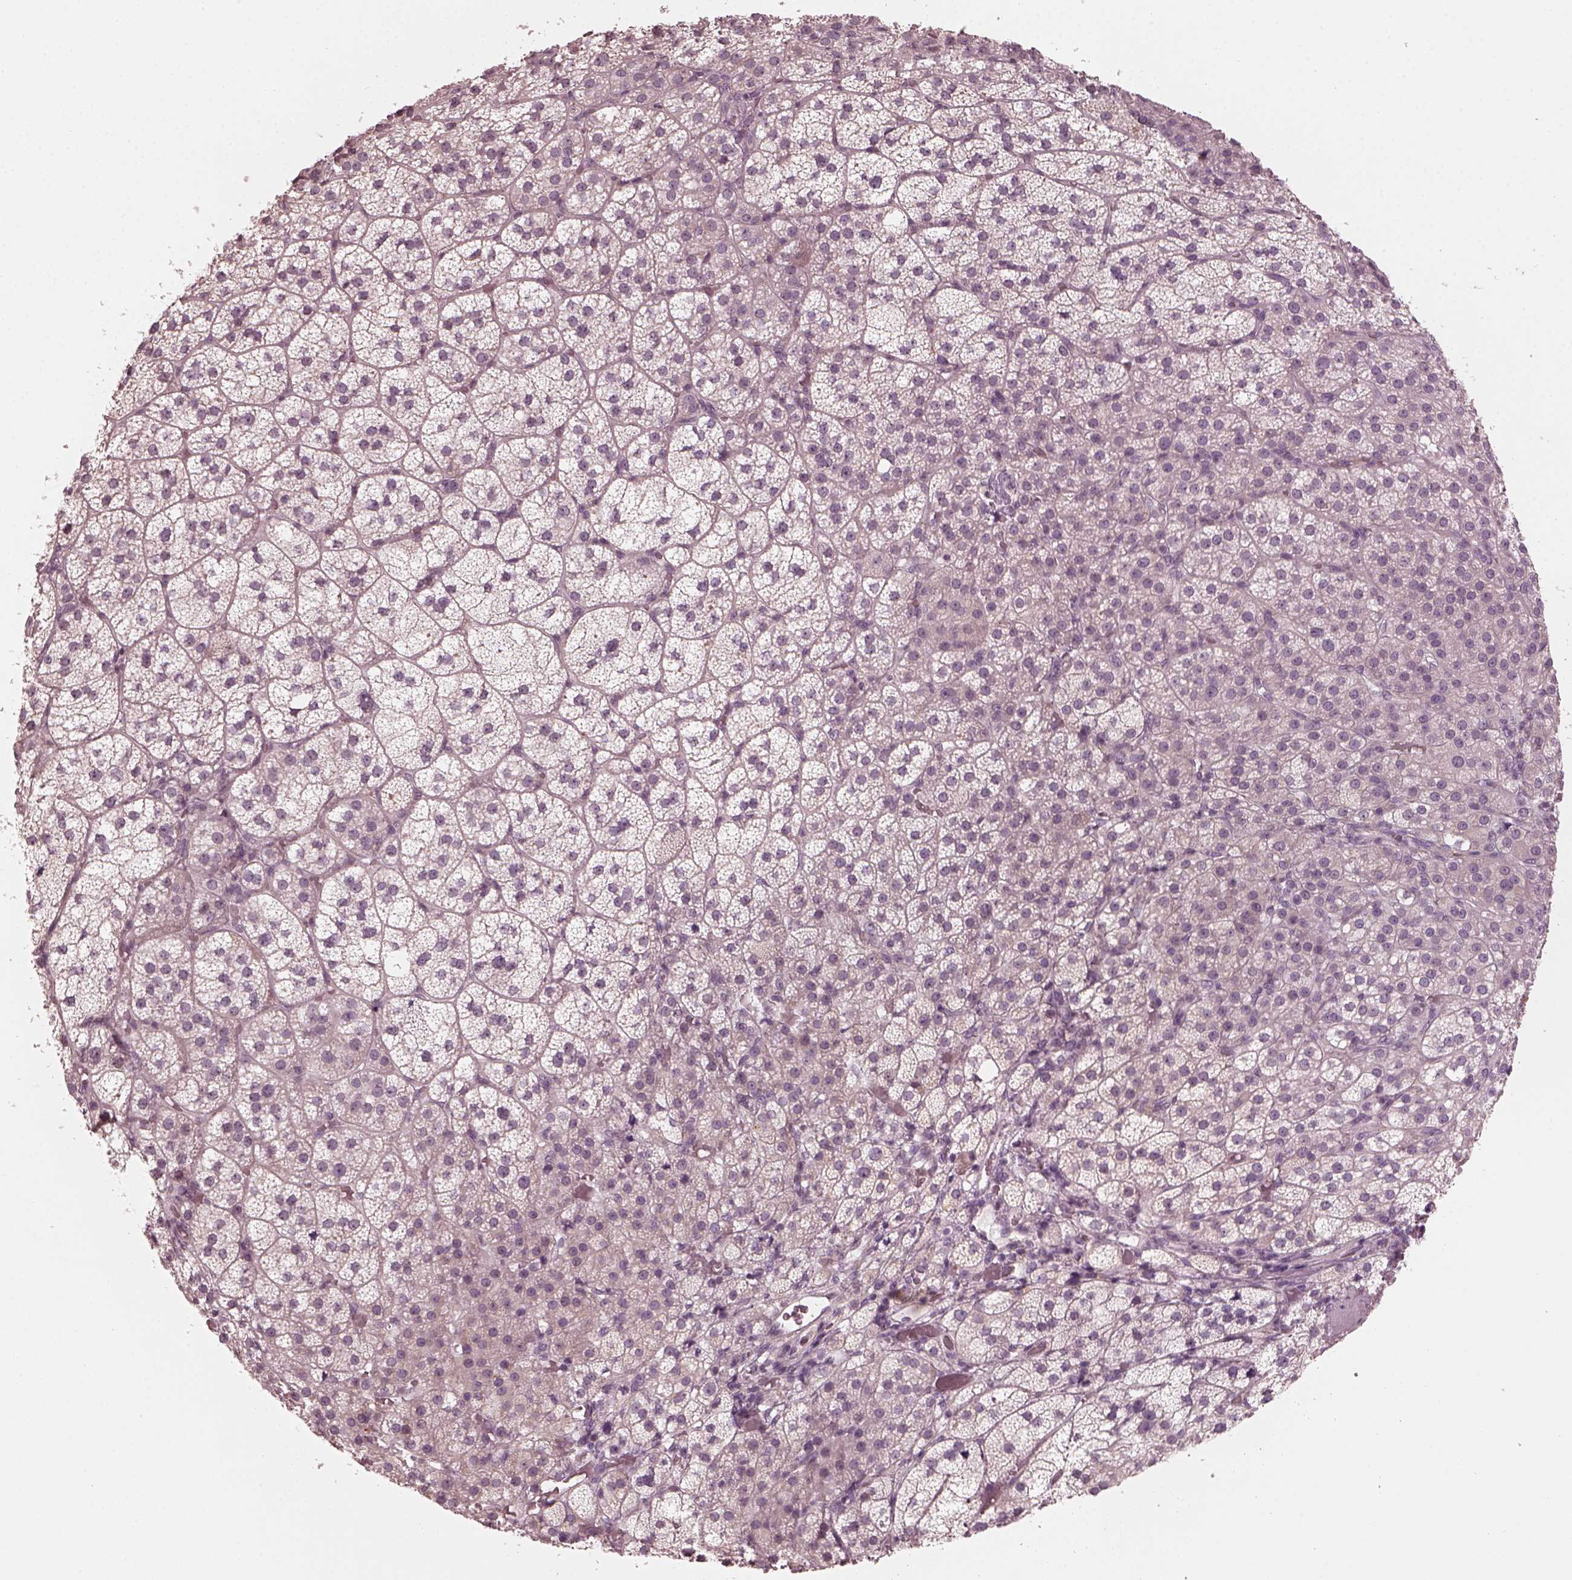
{"staining": {"intensity": "negative", "quantity": "none", "location": "none"}, "tissue": "adrenal gland", "cell_type": "Glandular cells", "image_type": "normal", "snomed": [{"axis": "morphology", "description": "Normal tissue, NOS"}, {"axis": "topography", "description": "Adrenal gland"}], "caption": "Immunohistochemical staining of benign adrenal gland reveals no significant expression in glandular cells. Brightfield microscopy of IHC stained with DAB (3,3'-diaminobenzidine) (brown) and hematoxylin (blue), captured at high magnification.", "gene": "CHIT1", "patient": {"sex": "female", "age": 60}}